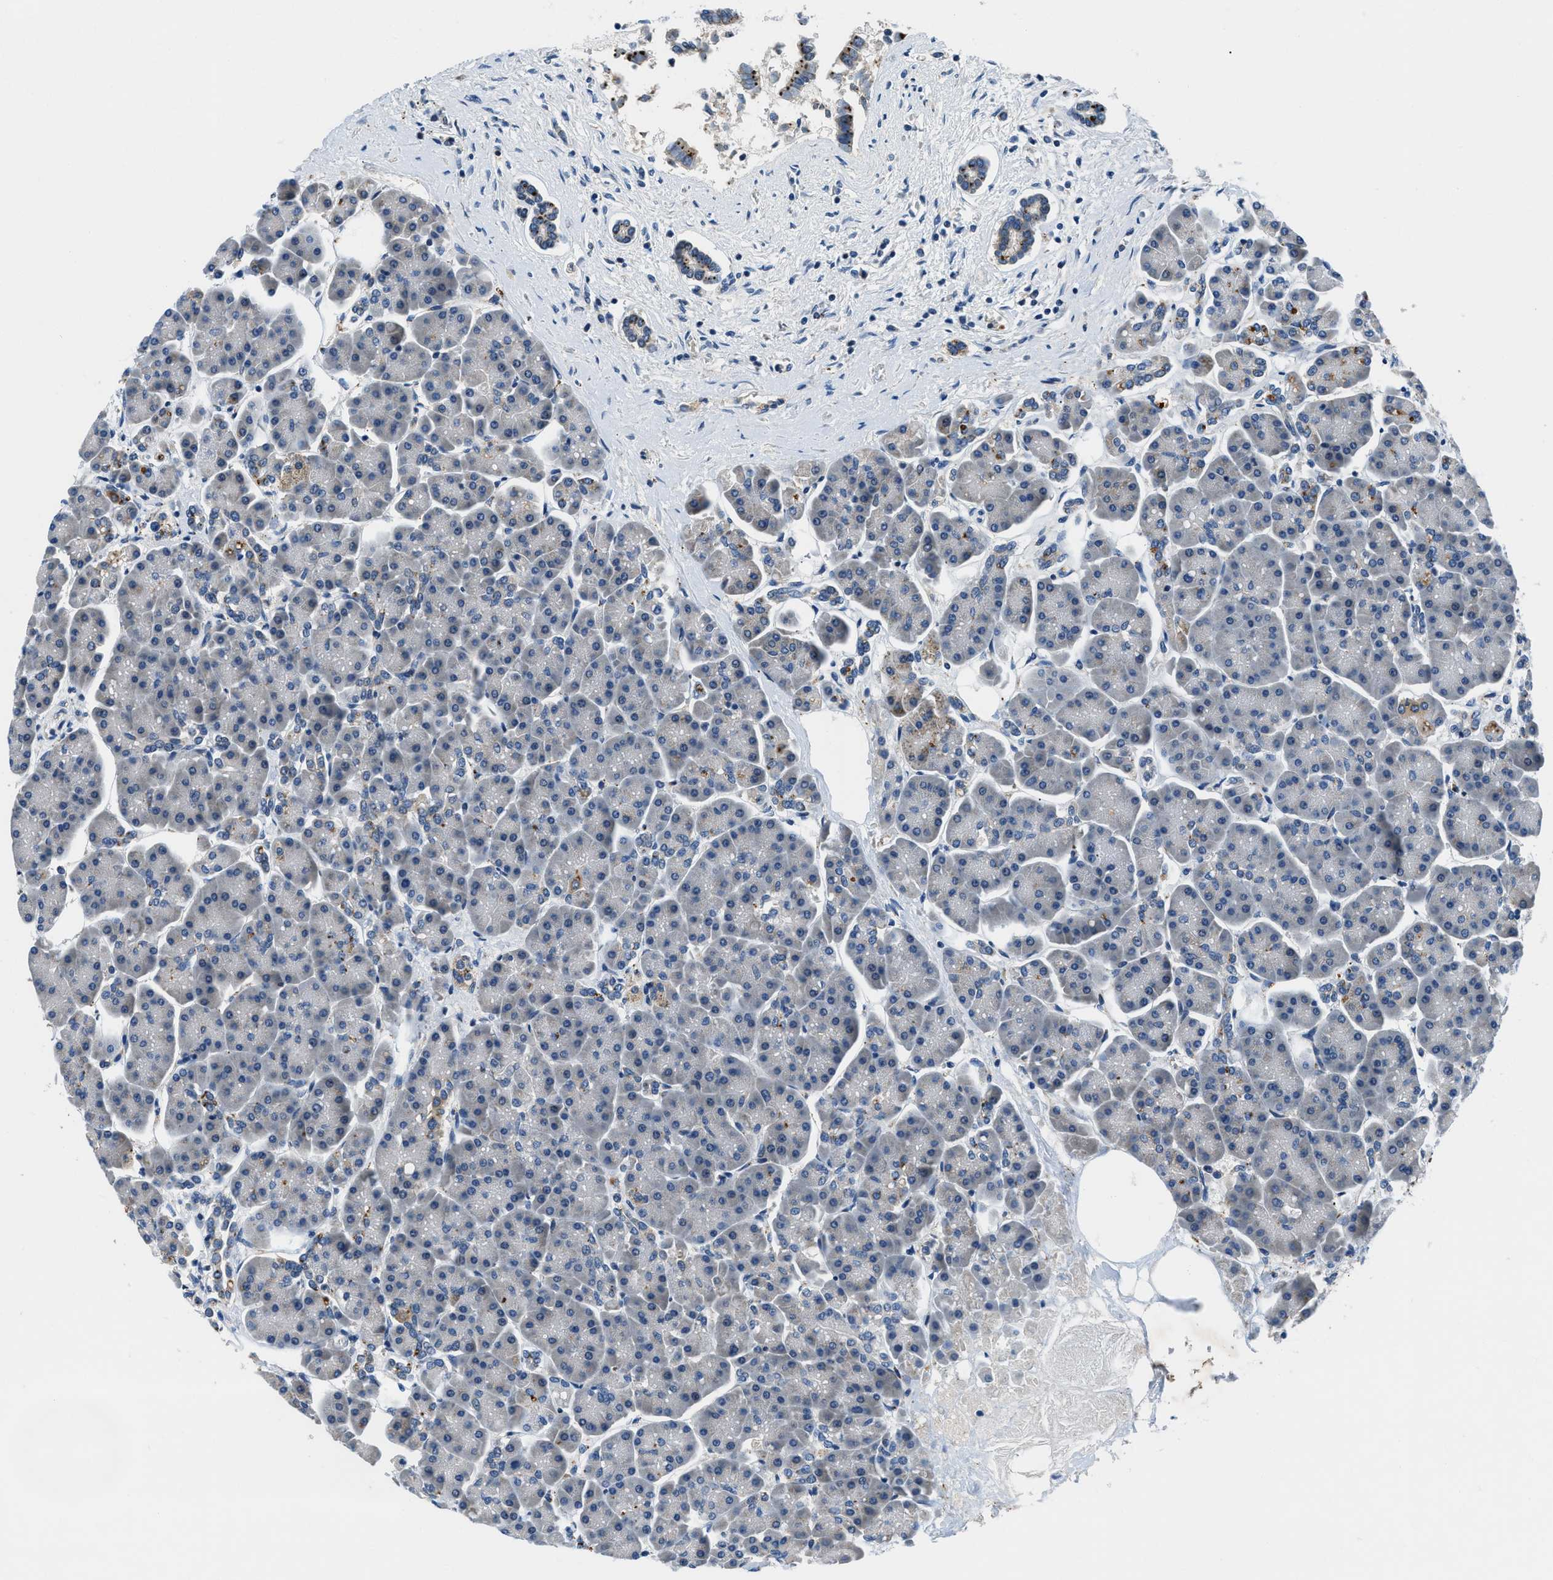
{"staining": {"intensity": "moderate", "quantity": "<25%", "location": "cytoplasmic/membranous"}, "tissue": "pancreas", "cell_type": "Exocrine glandular cells", "image_type": "normal", "snomed": [{"axis": "morphology", "description": "Normal tissue, NOS"}, {"axis": "topography", "description": "Pancreas"}], "caption": "A low amount of moderate cytoplasmic/membranous expression is identified in about <25% of exocrine glandular cells in normal pancreas. (Stains: DAB (3,3'-diaminobenzidine) in brown, nuclei in blue, Microscopy: brightfield microscopy at high magnification).", "gene": "ADGRE3", "patient": {"sex": "female", "age": 70}}